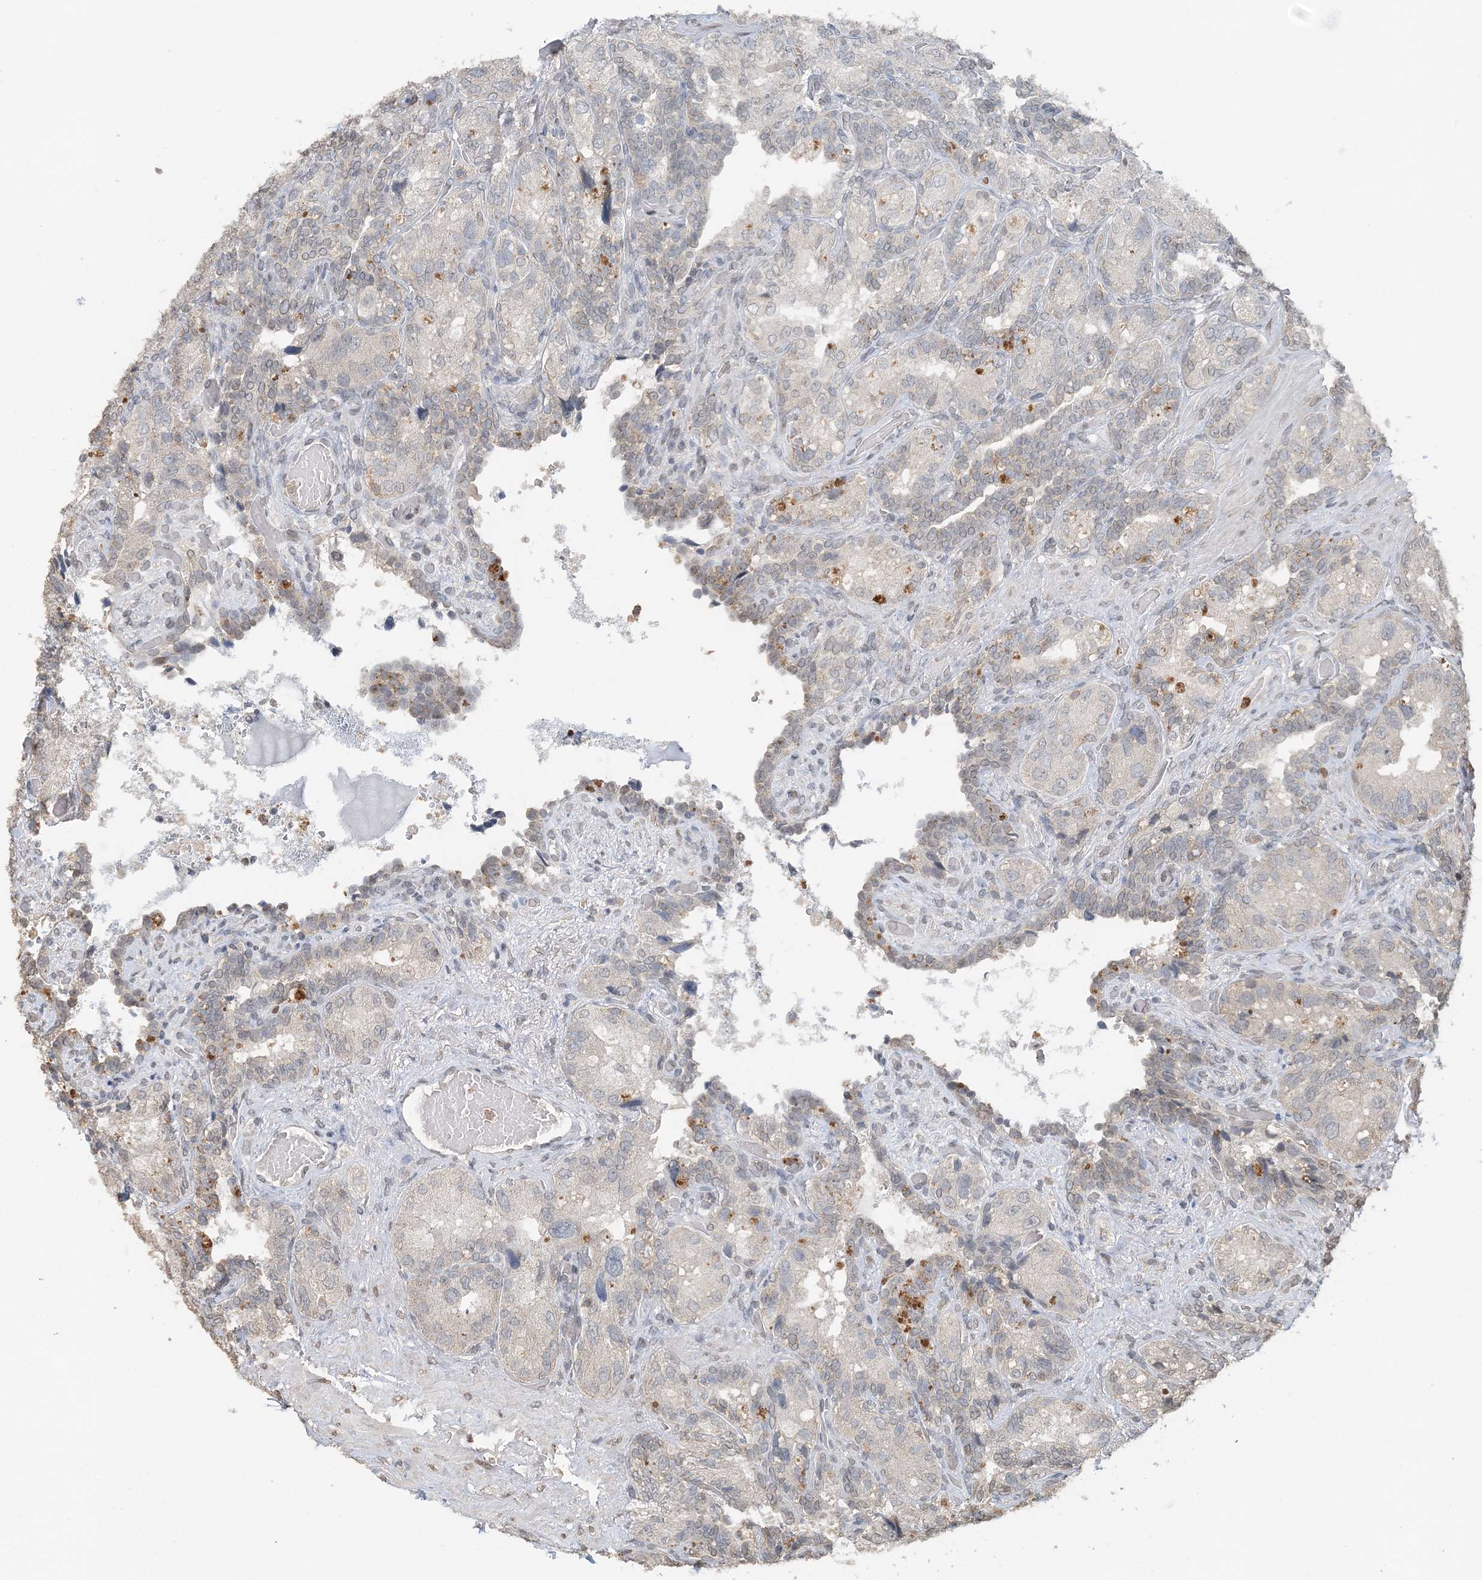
{"staining": {"intensity": "moderate", "quantity": "<25%", "location": "cytoplasmic/membranous"}, "tissue": "seminal vesicle", "cell_type": "Glandular cells", "image_type": "normal", "snomed": [{"axis": "morphology", "description": "Normal tissue, NOS"}, {"axis": "topography", "description": "Seminal veicle"}, {"axis": "topography", "description": "Peripheral nerve tissue"}], "caption": "Immunohistochemistry (IHC) (DAB) staining of normal human seminal vesicle displays moderate cytoplasmic/membranous protein positivity in approximately <25% of glandular cells.", "gene": "FAM110A", "patient": {"sex": "male", "age": 67}}